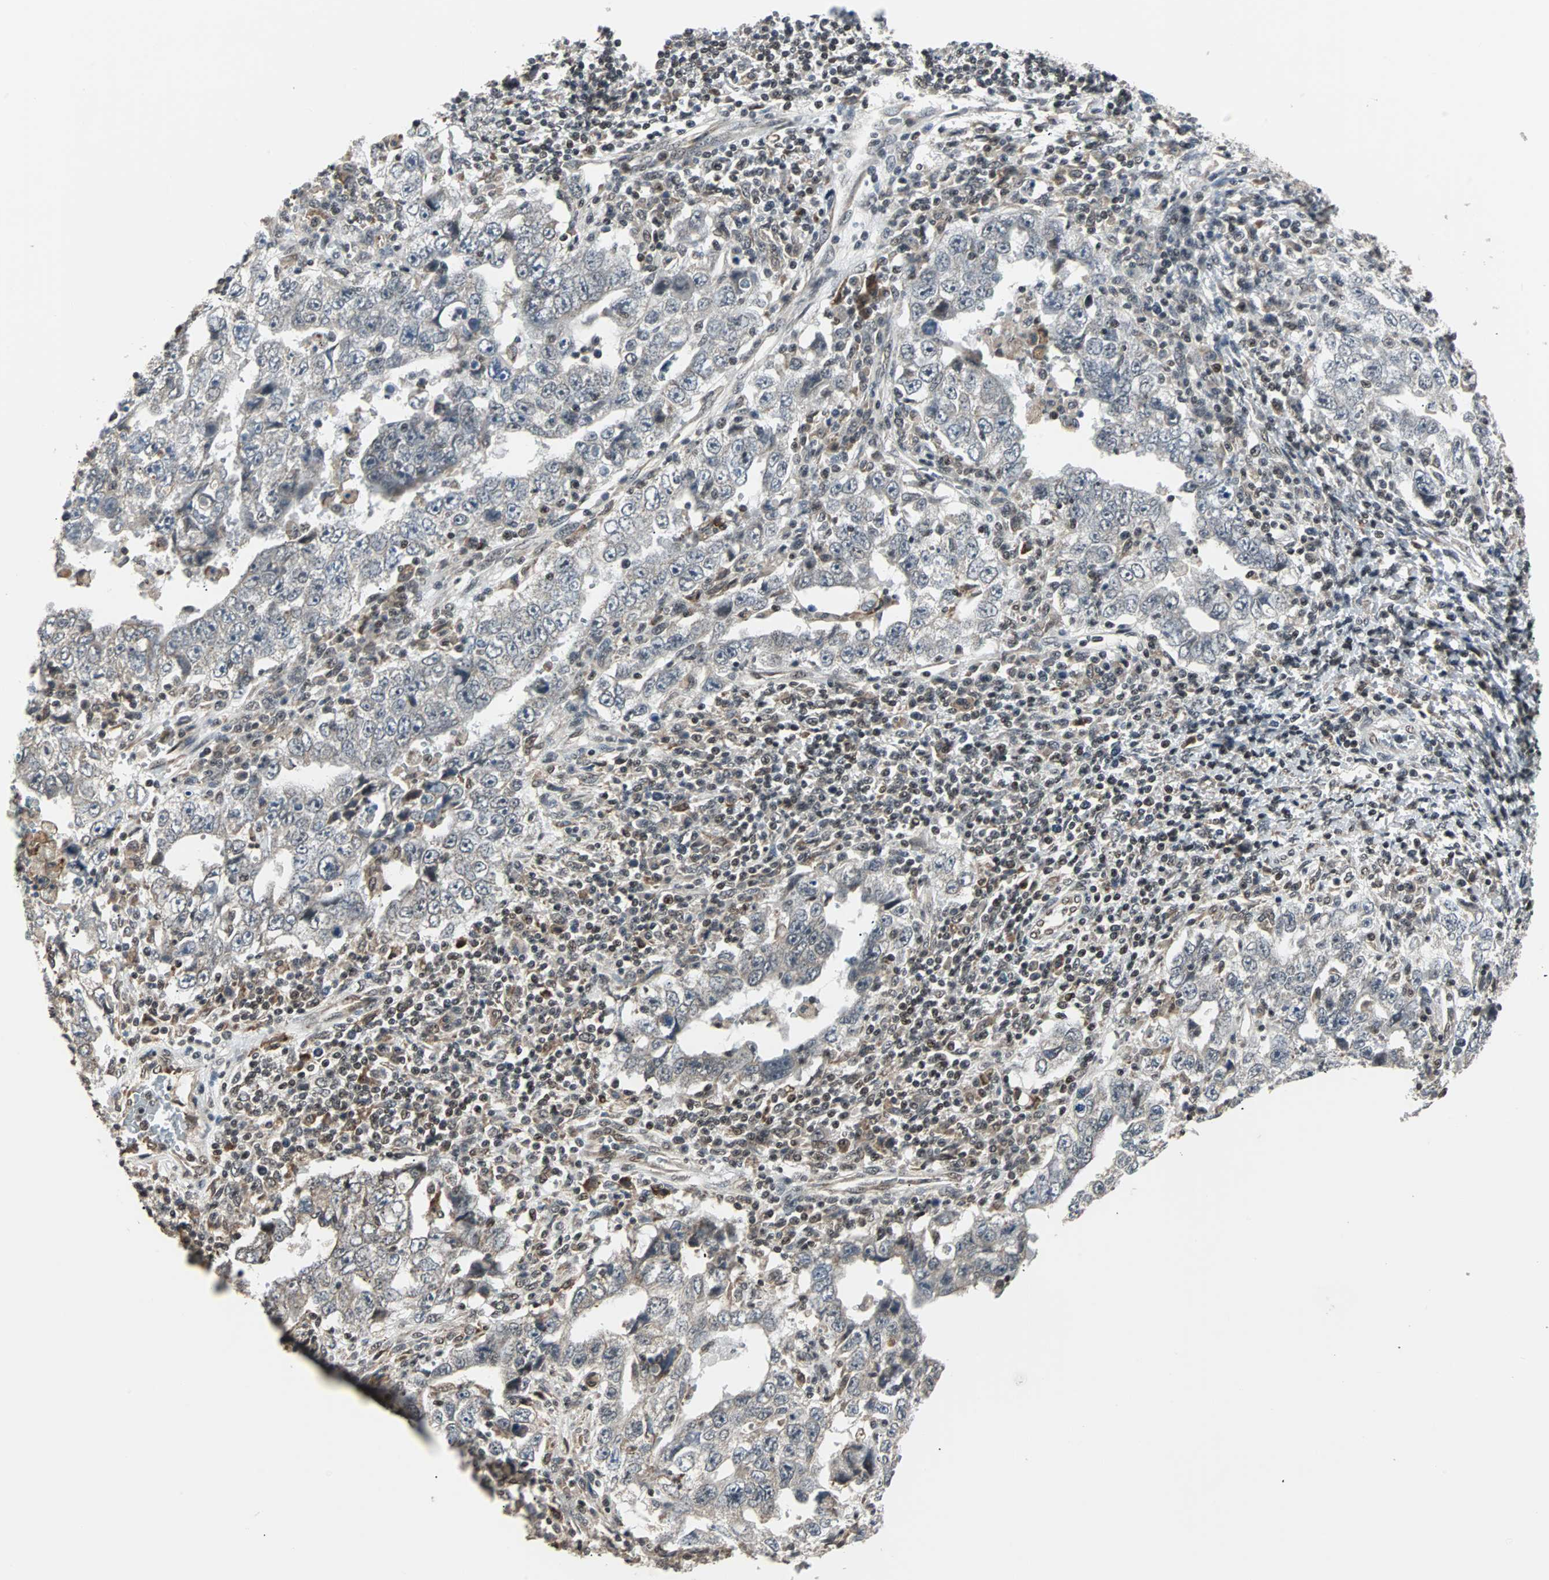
{"staining": {"intensity": "negative", "quantity": "none", "location": "none"}, "tissue": "testis cancer", "cell_type": "Tumor cells", "image_type": "cancer", "snomed": [{"axis": "morphology", "description": "Carcinoma, Embryonal, NOS"}, {"axis": "topography", "description": "Testis"}], "caption": "There is no significant expression in tumor cells of embryonal carcinoma (testis).", "gene": "TERF2IP", "patient": {"sex": "male", "age": 26}}